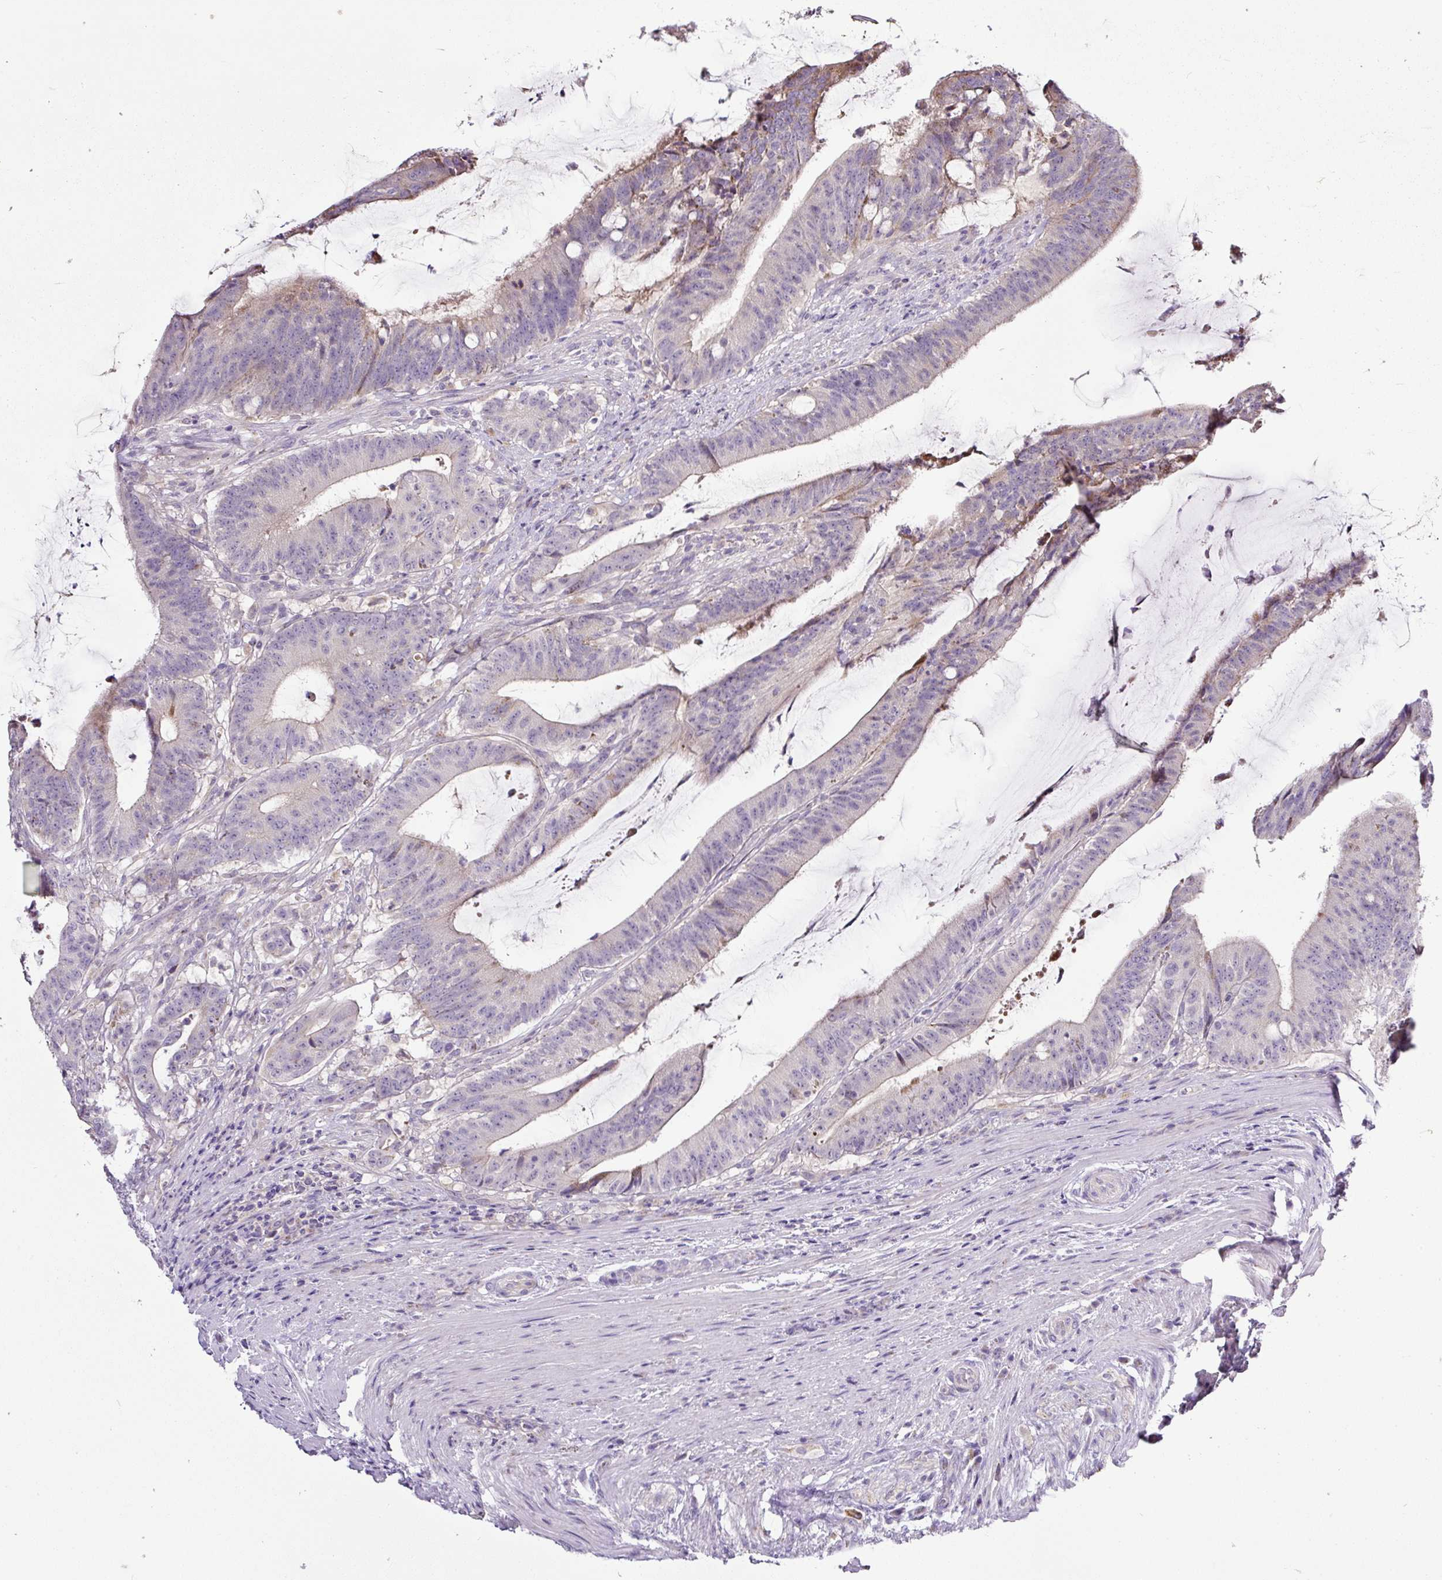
{"staining": {"intensity": "weak", "quantity": "<25%", "location": "cytoplasmic/membranous"}, "tissue": "colorectal cancer", "cell_type": "Tumor cells", "image_type": "cancer", "snomed": [{"axis": "morphology", "description": "Adenocarcinoma, NOS"}, {"axis": "topography", "description": "Colon"}], "caption": "DAB immunohistochemical staining of human colorectal adenocarcinoma exhibits no significant staining in tumor cells.", "gene": "HPS4", "patient": {"sex": "female", "age": 43}}